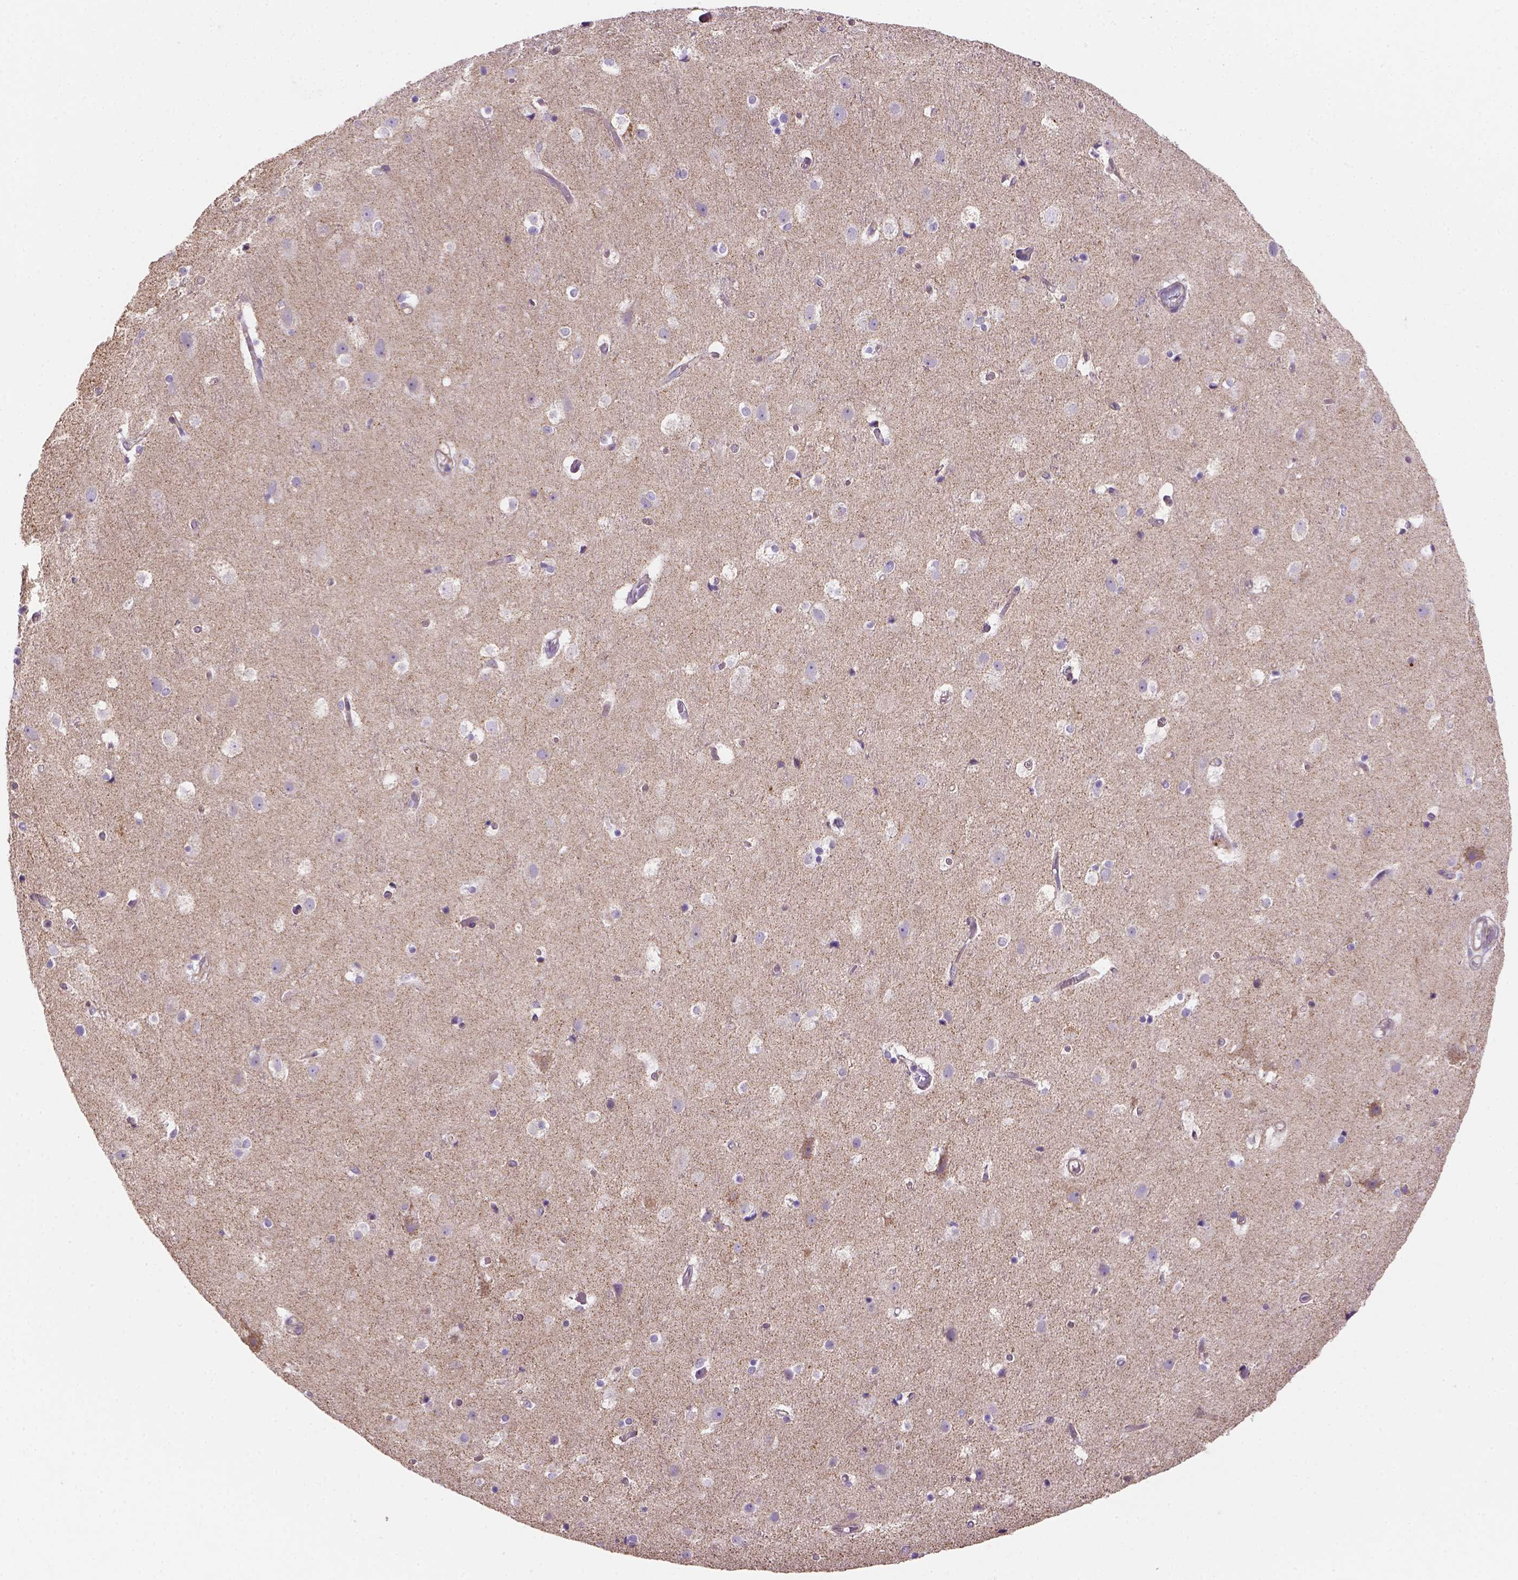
{"staining": {"intensity": "negative", "quantity": "none", "location": "none"}, "tissue": "cerebral cortex", "cell_type": "Endothelial cells", "image_type": "normal", "snomed": [{"axis": "morphology", "description": "Normal tissue, NOS"}, {"axis": "topography", "description": "Cerebral cortex"}], "caption": "The micrograph demonstrates no significant expression in endothelial cells of cerebral cortex. The staining was performed using DAB (3,3'-diaminobenzidine) to visualize the protein expression in brown, while the nuclei were stained in blue with hematoxylin (Magnification: 20x).", "gene": "HTRA1", "patient": {"sex": "female", "age": 52}}